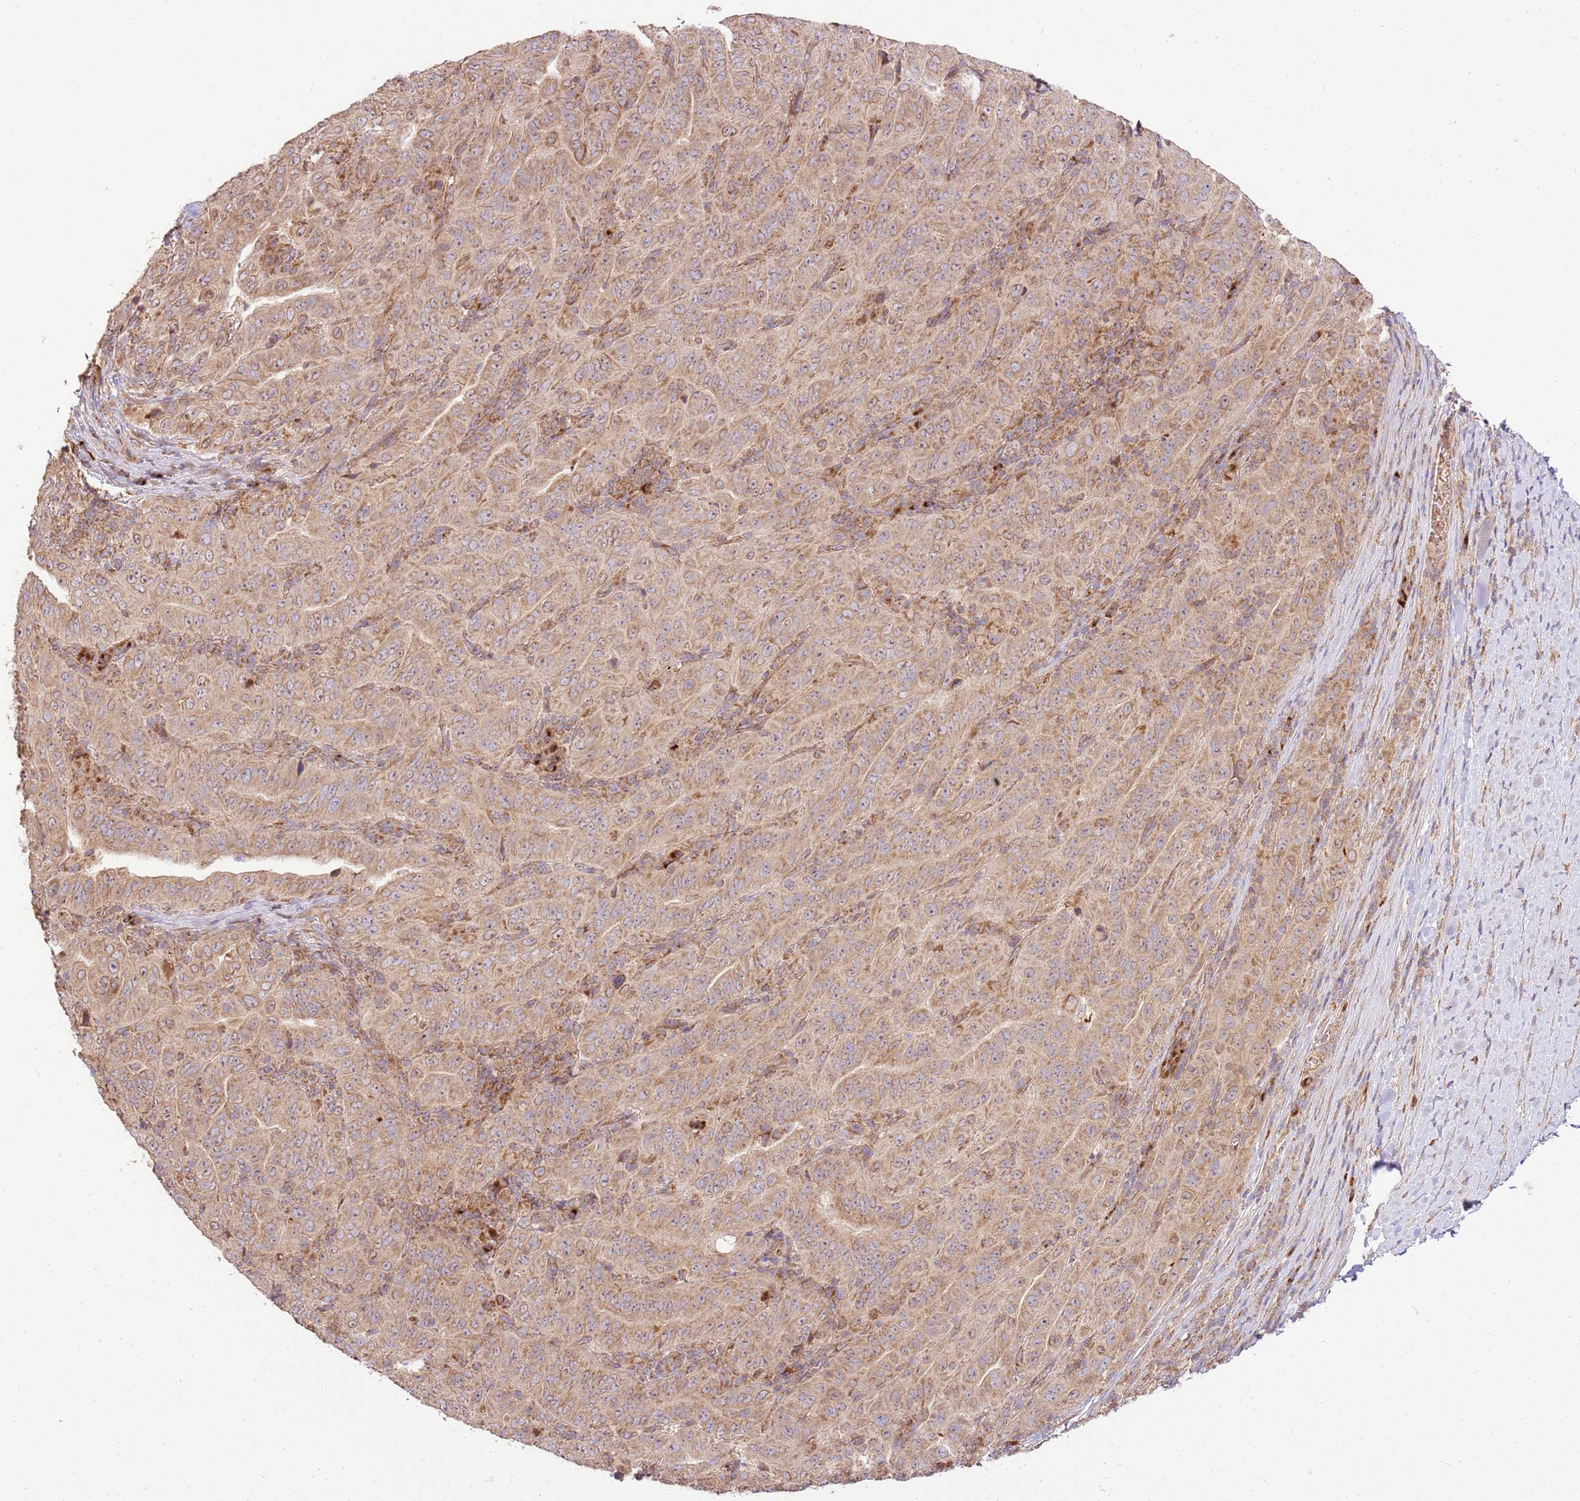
{"staining": {"intensity": "moderate", "quantity": ">75%", "location": "cytoplasmic/membranous"}, "tissue": "pancreatic cancer", "cell_type": "Tumor cells", "image_type": "cancer", "snomed": [{"axis": "morphology", "description": "Adenocarcinoma, NOS"}, {"axis": "topography", "description": "Pancreas"}], "caption": "High-magnification brightfield microscopy of adenocarcinoma (pancreatic) stained with DAB (3,3'-diaminobenzidine) (brown) and counterstained with hematoxylin (blue). tumor cells exhibit moderate cytoplasmic/membranous expression is appreciated in approximately>75% of cells.", "gene": "SPATA2L", "patient": {"sex": "male", "age": 63}}